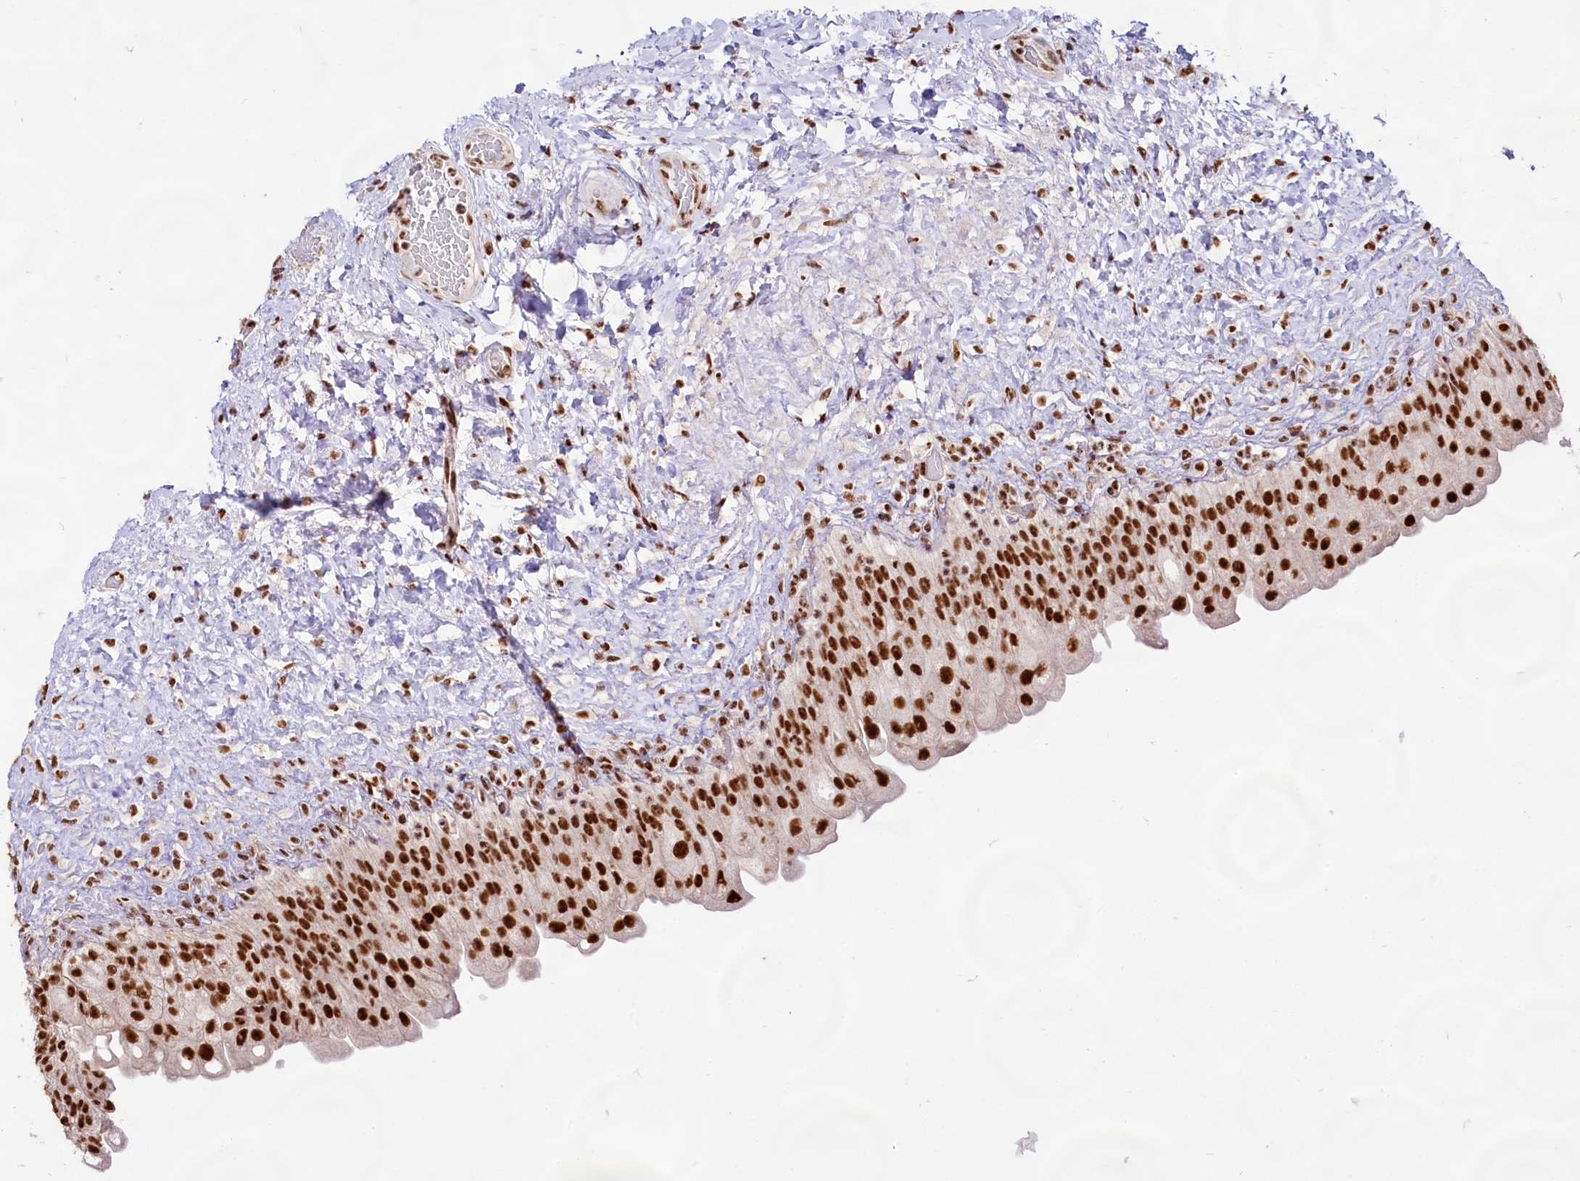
{"staining": {"intensity": "strong", "quantity": ">75%", "location": "nuclear"}, "tissue": "urinary bladder", "cell_type": "Urothelial cells", "image_type": "normal", "snomed": [{"axis": "morphology", "description": "Normal tissue, NOS"}, {"axis": "topography", "description": "Urinary bladder"}], "caption": "The immunohistochemical stain labels strong nuclear staining in urothelial cells of unremarkable urinary bladder.", "gene": "HIRA", "patient": {"sex": "female", "age": 27}}